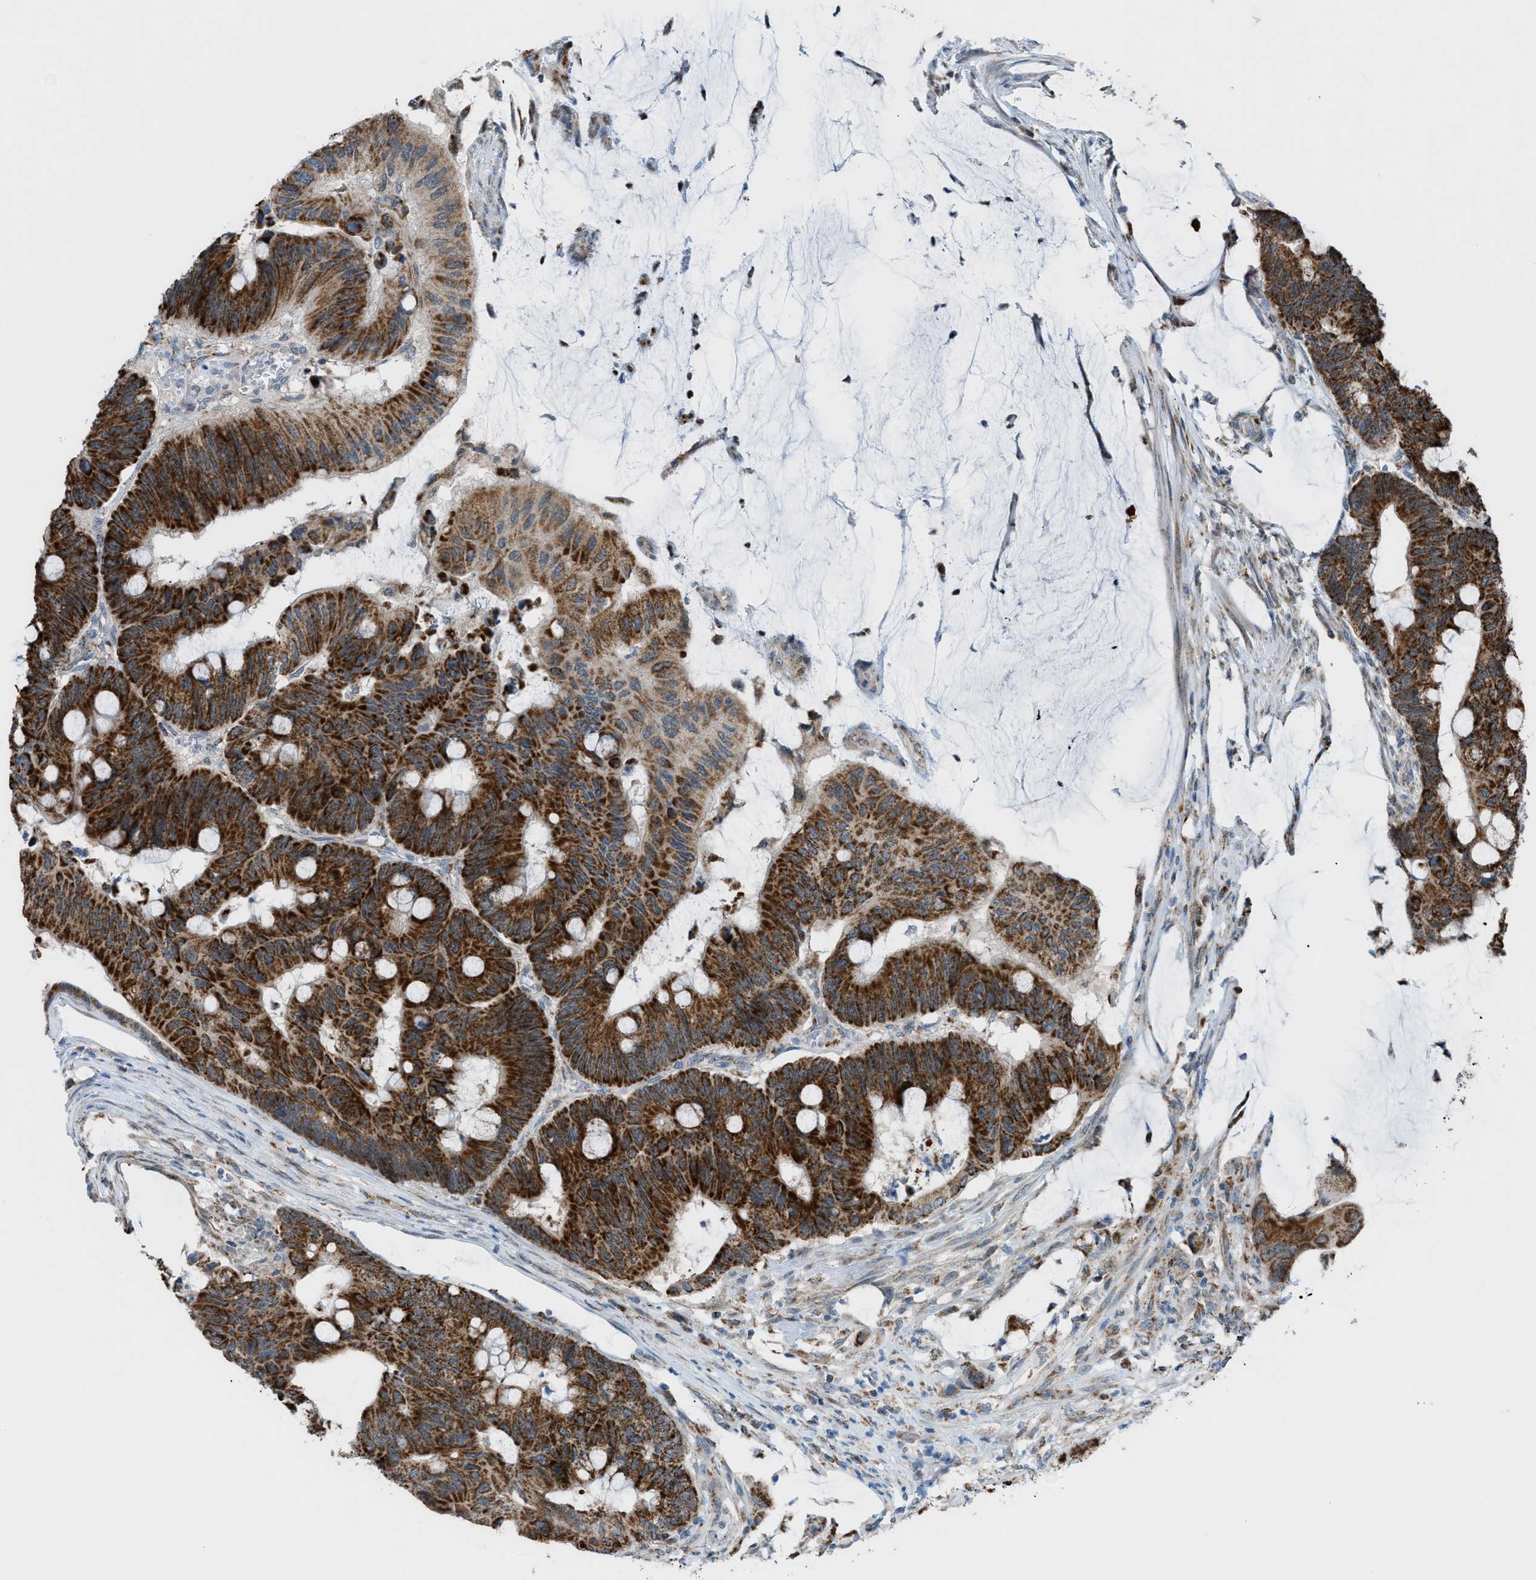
{"staining": {"intensity": "strong", "quantity": ">75%", "location": "cytoplasmic/membranous"}, "tissue": "colorectal cancer", "cell_type": "Tumor cells", "image_type": "cancer", "snomed": [{"axis": "morphology", "description": "Normal tissue, NOS"}, {"axis": "morphology", "description": "Adenocarcinoma, NOS"}, {"axis": "topography", "description": "Rectum"}], "caption": "Protein staining of colorectal cancer tissue displays strong cytoplasmic/membranous positivity in about >75% of tumor cells.", "gene": "SRM", "patient": {"sex": "male", "age": 92}}